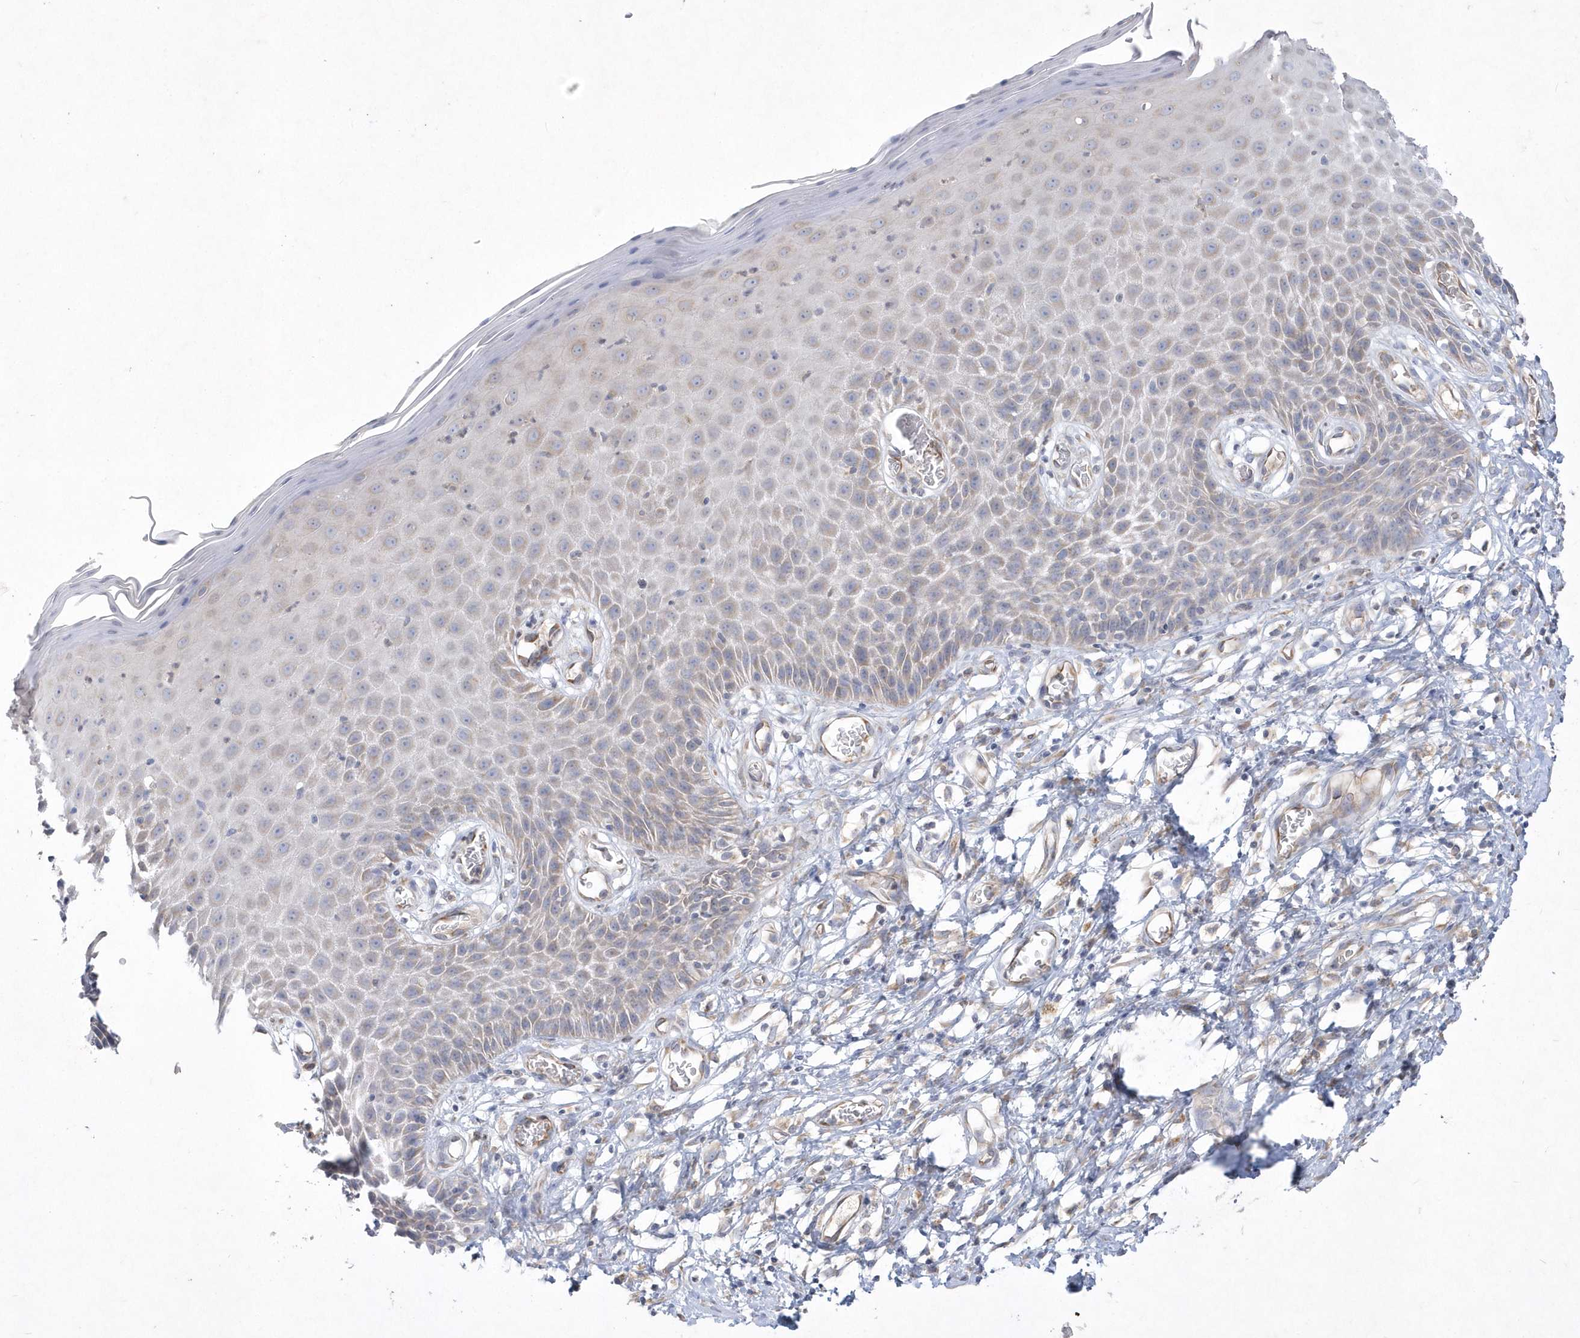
{"staining": {"intensity": "weak", "quantity": "25%-75%", "location": "cytoplasmic/membranous"}, "tissue": "skin", "cell_type": "Epidermal cells", "image_type": "normal", "snomed": [{"axis": "morphology", "description": "Normal tissue, NOS"}, {"axis": "topography", "description": "Vulva"}], "caption": "Protein staining shows weak cytoplasmic/membranous positivity in about 25%-75% of epidermal cells in normal skin.", "gene": "DGAT1", "patient": {"sex": "female", "age": 68}}